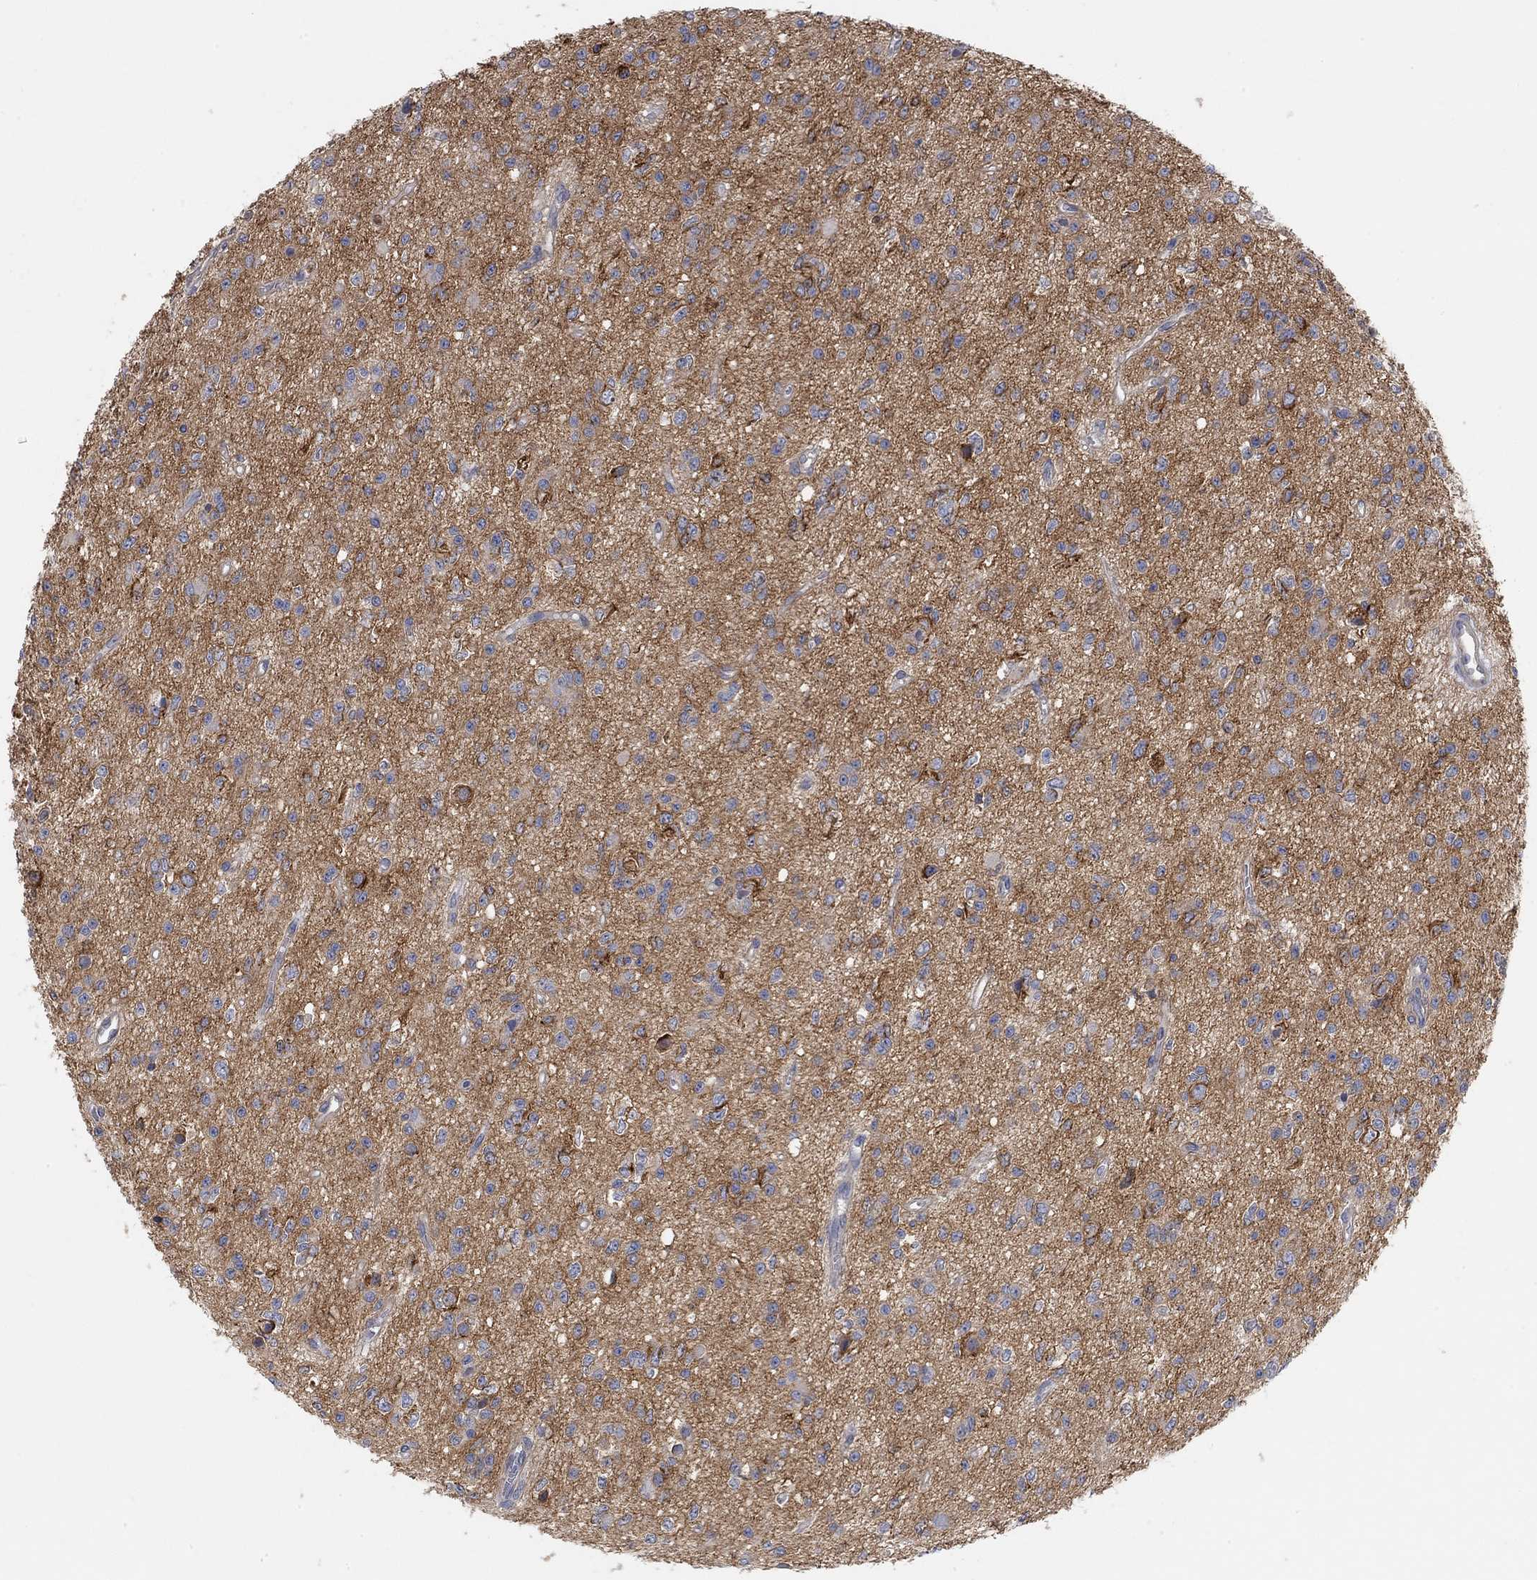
{"staining": {"intensity": "strong", "quantity": "<25%", "location": "cytoplasmic/membranous"}, "tissue": "glioma", "cell_type": "Tumor cells", "image_type": "cancer", "snomed": [{"axis": "morphology", "description": "Glioma, malignant, Low grade"}, {"axis": "topography", "description": "Brain"}], "caption": "Protein staining by immunohistochemistry displays strong cytoplasmic/membranous staining in about <25% of tumor cells in glioma.", "gene": "SYT16", "patient": {"sex": "female", "age": 45}}